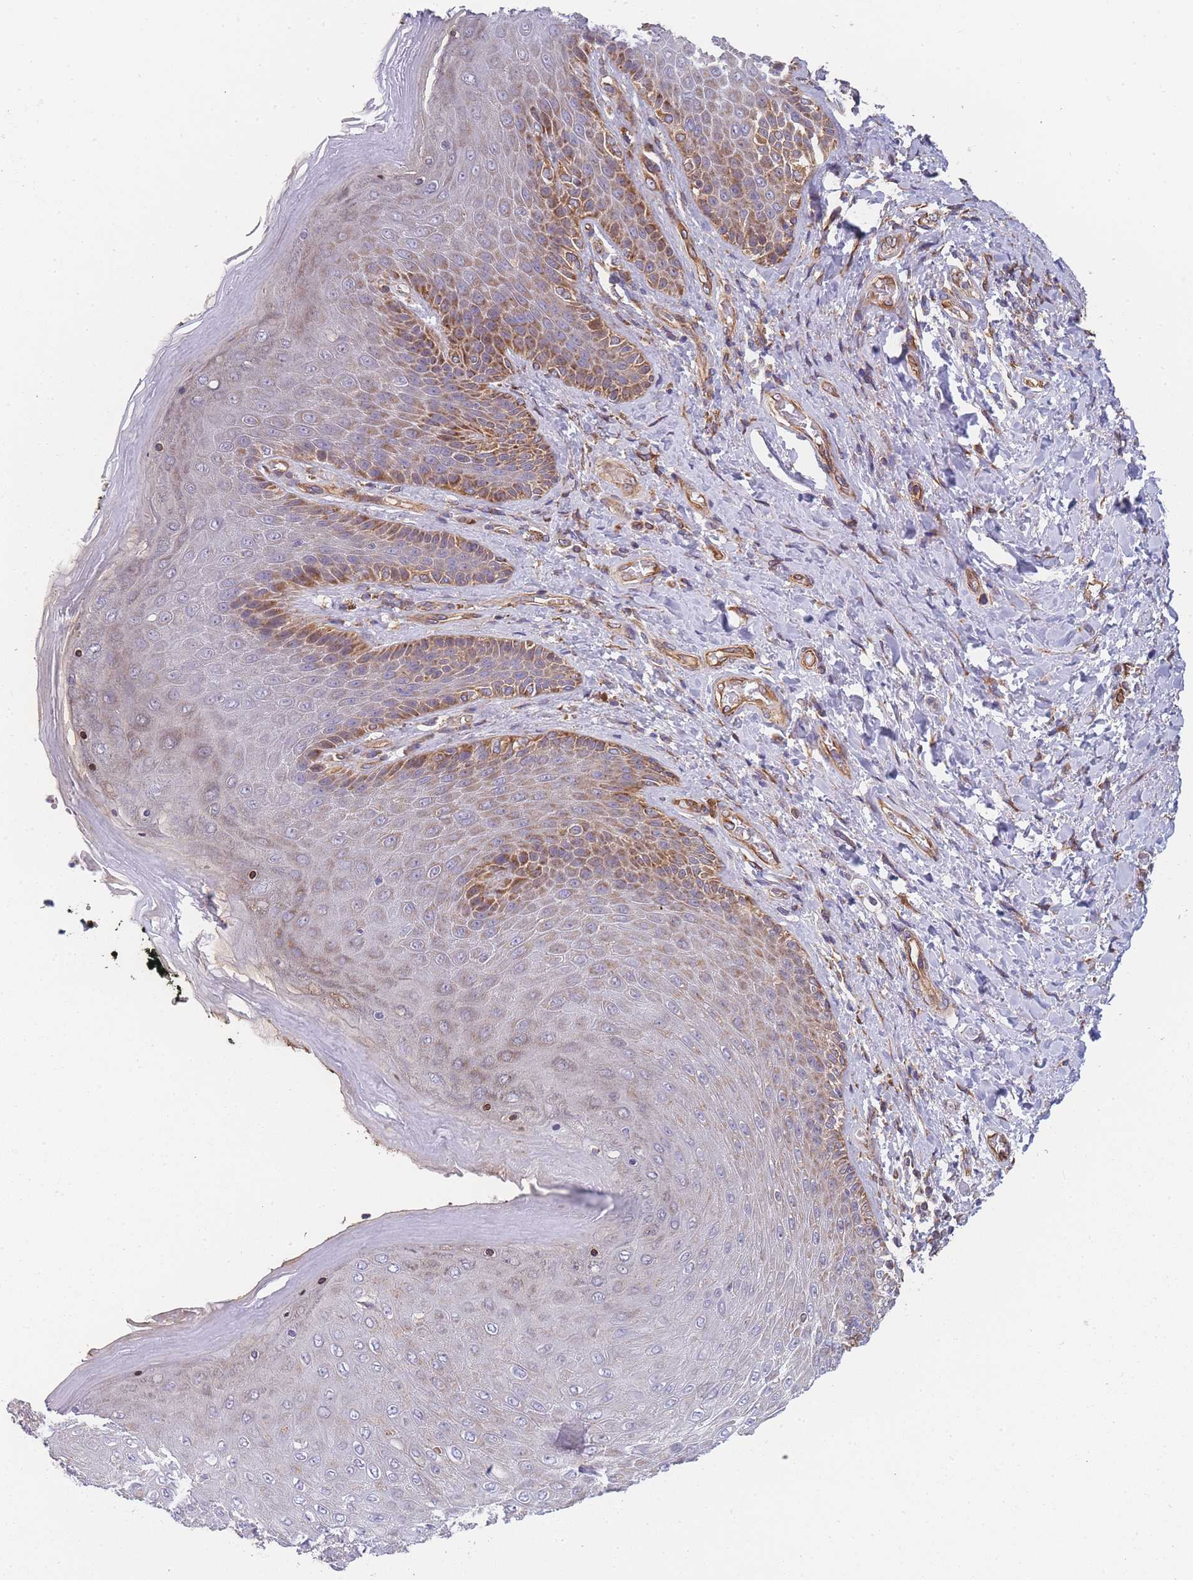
{"staining": {"intensity": "moderate", "quantity": "<25%", "location": "cytoplasmic/membranous"}, "tissue": "skin", "cell_type": "Epidermal cells", "image_type": "normal", "snomed": [{"axis": "morphology", "description": "Normal tissue, NOS"}, {"axis": "topography", "description": "Anal"}], "caption": "A low amount of moderate cytoplasmic/membranous staining is appreciated in about <25% of epidermal cells in normal skin. Immunohistochemistry (ihc) stains the protein of interest in brown and the nuclei are stained blue.", "gene": "MTRES1", "patient": {"sex": "female", "age": 89}}